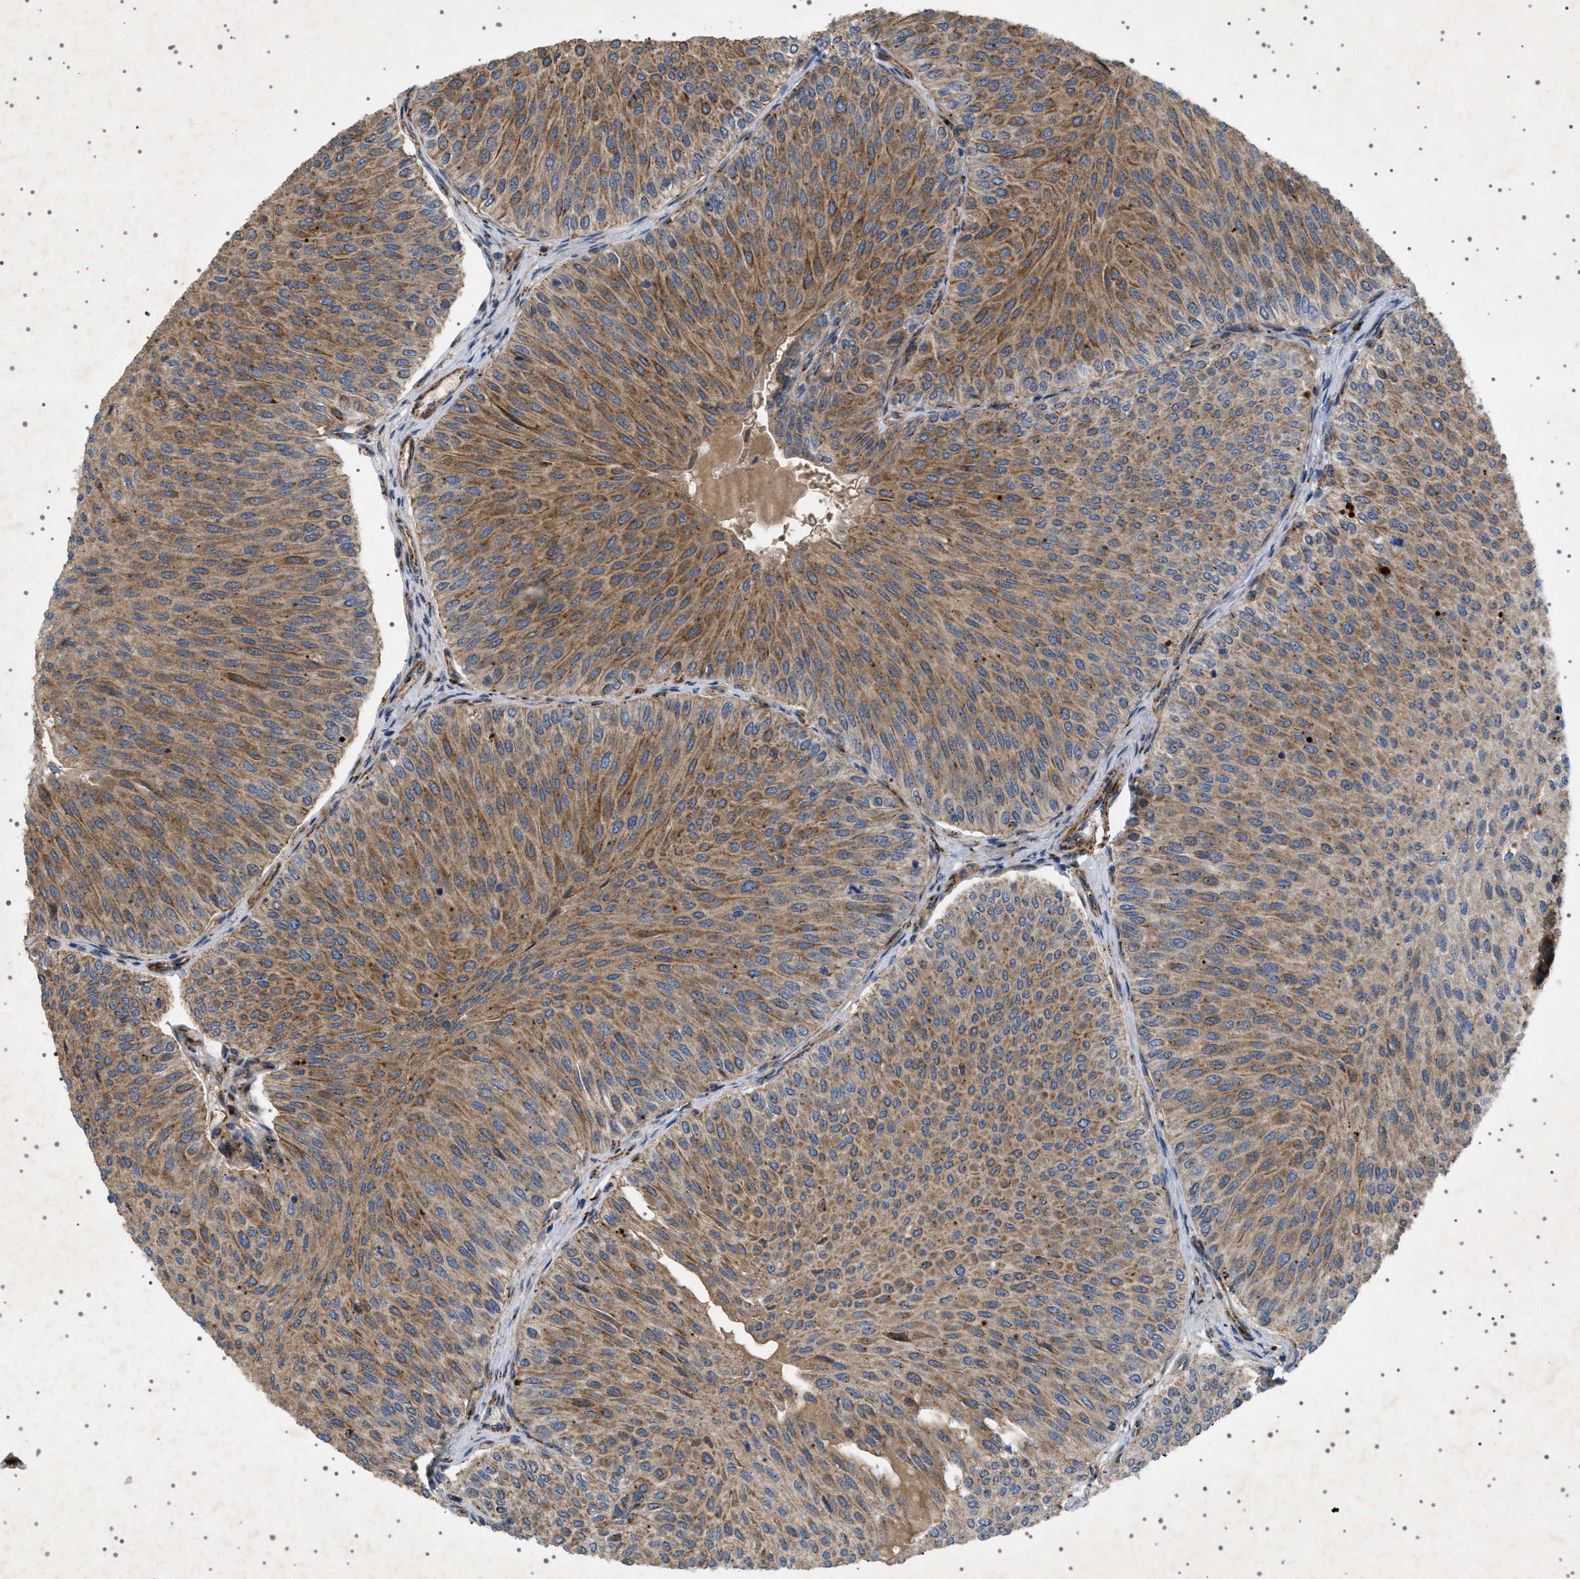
{"staining": {"intensity": "moderate", "quantity": ">75%", "location": "cytoplasmic/membranous"}, "tissue": "urothelial cancer", "cell_type": "Tumor cells", "image_type": "cancer", "snomed": [{"axis": "morphology", "description": "Urothelial carcinoma, Low grade"}, {"axis": "topography", "description": "Urinary bladder"}], "caption": "Urothelial cancer stained with DAB (3,3'-diaminobenzidine) immunohistochemistry demonstrates medium levels of moderate cytoplasmic/membranous staining in about >75% of tumor cells.", "gene": "CCDC186", "patient": {"sex": "male", "age": 78}}